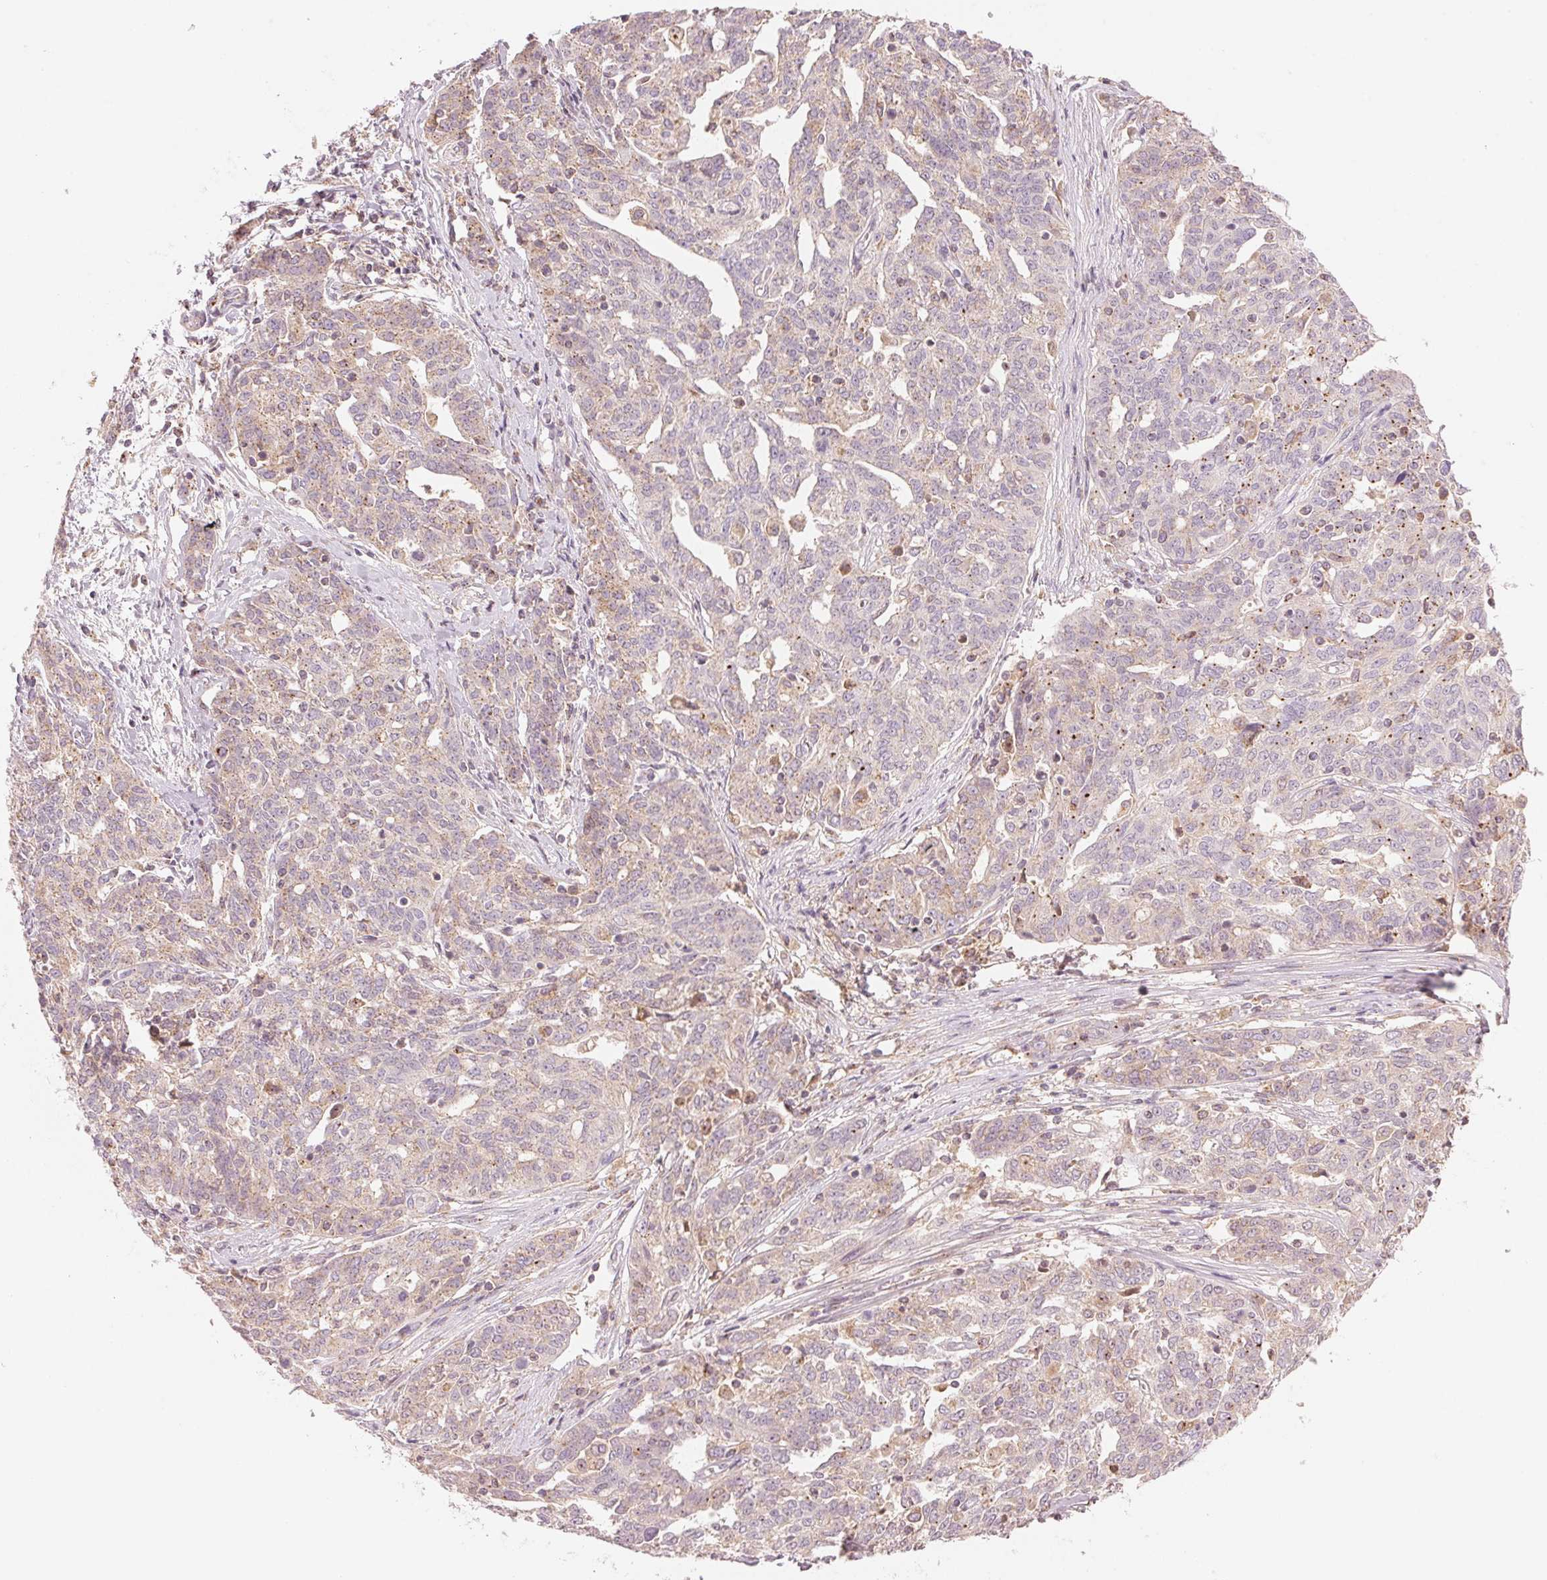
{"staining": {"intensity": "weak", "quantity": "25%-75%", "location": "cytoplasmic/membranous,nuclear"}, "tissue": "ovarian cancer", "cell_type": "Tumor cells", "image_type": "cancer", "snomed": [{"axis": "morphology", "description": "Cystadenocarcinoma, serous, NOS"}, {"axis": "topography", "description": "Ovary"}], "caption": "High-power microscopy captured an immunohistochemistry image of ovarian serous cystadenocarcinoma, revealing weak cytoplasmic/membranous and nuclear expression in about 25%-75% of tumor cells.", "gene": "HOXB13", "patient": {"sex": "female", "age": 67}}